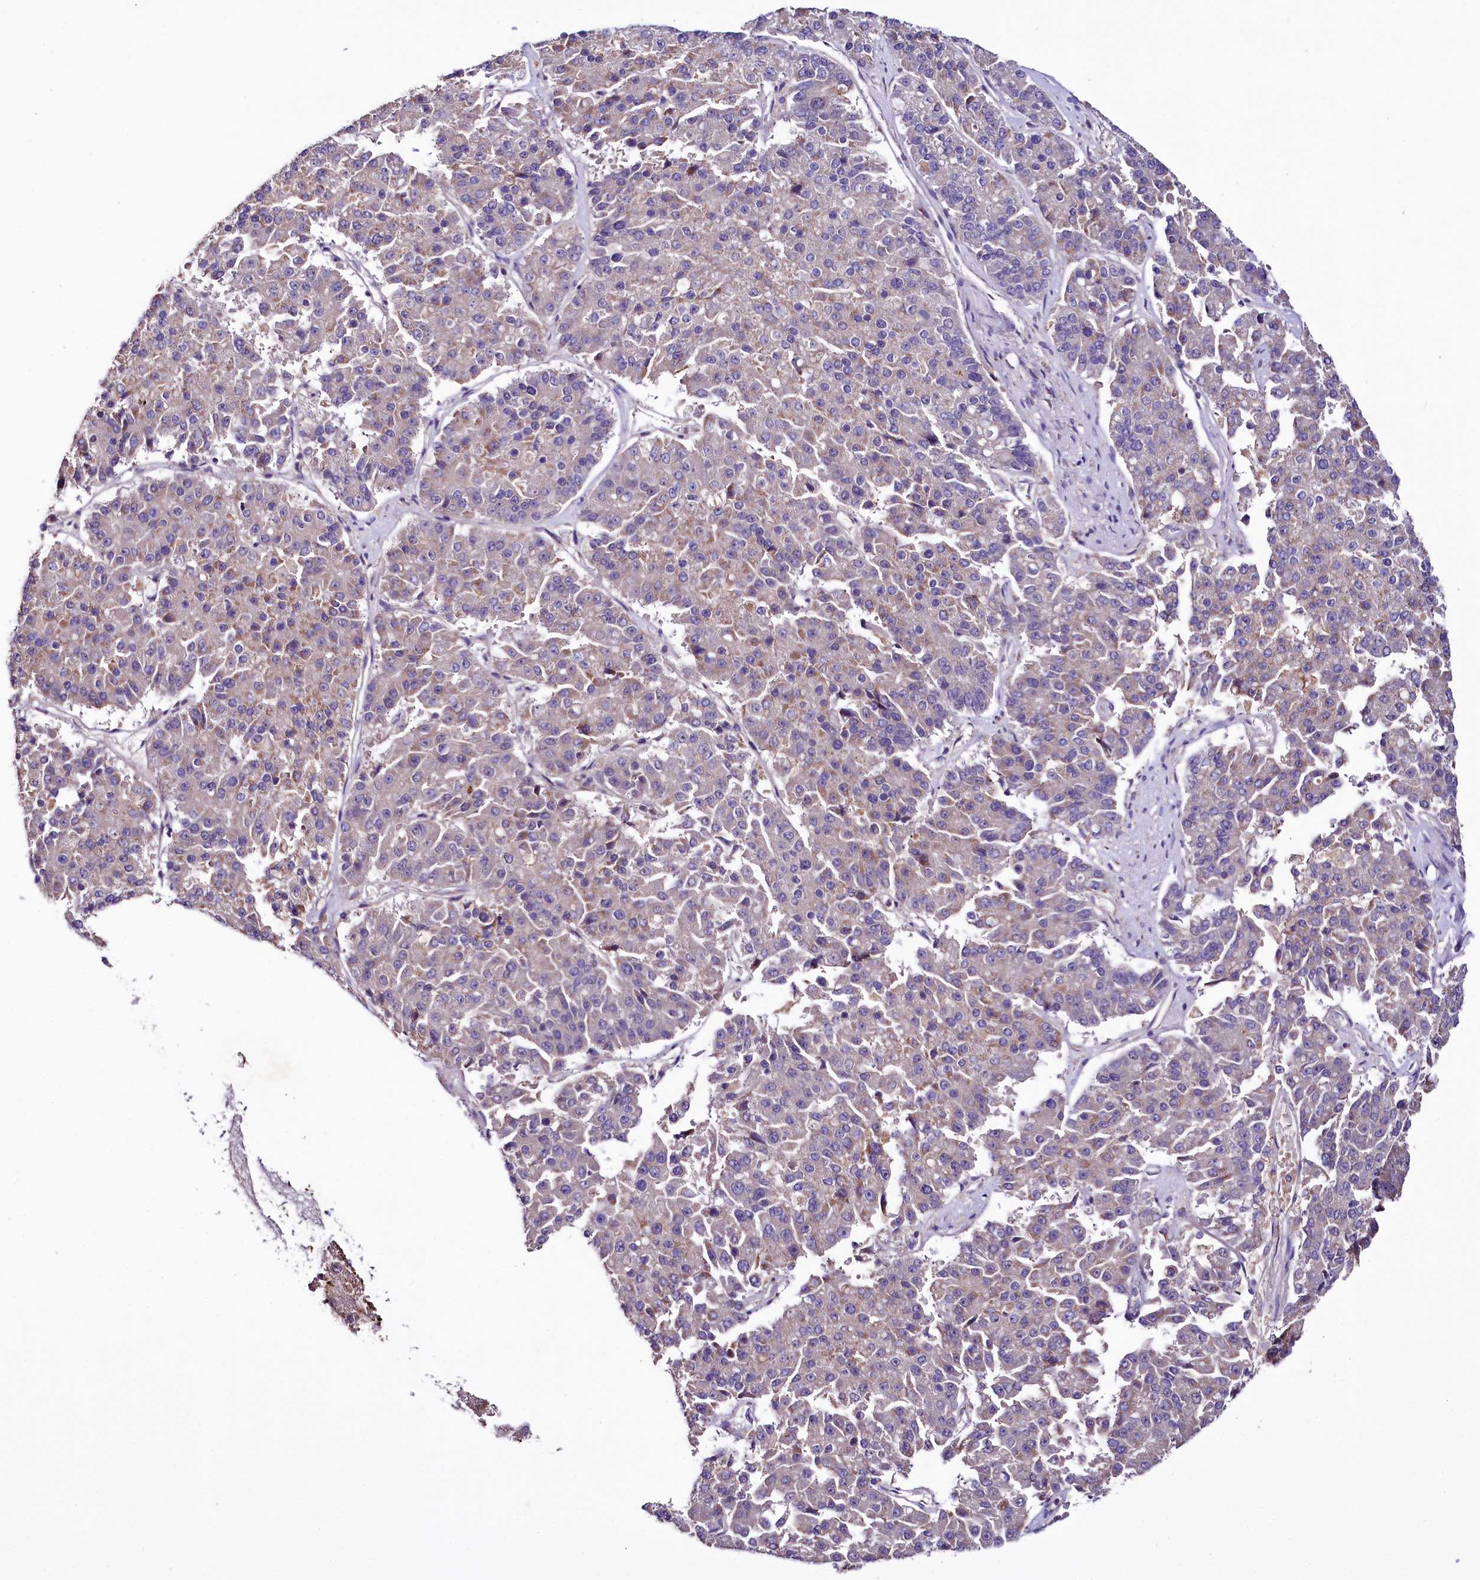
{"staining": {"intensity": "negative", "quantity": "none", "location": "none"}, "tissue": "pancreatic cancer", "cell_type": "Tumor cells", "image_type": "cancer", "snomed": [{"axis": "morphology", "description": "Adenocarcinoma, NOS"}, {"axis": "topography", "description": "Pancreas"}], "caption": "High magnification brightfield microscopy of pancreatic adenocarcinoma stained with DAB (3,3'-diaminobenzidine) (brown) and counterstained with hematoxylin (blue): tumor cells show no significant staining. The staining was performed using DAB to visualize the protein expression in brown, while the nuclei were stained in blue with hematoxylin (Magnification: 20x).", "gene": "ZNF45", "patient": {"sex": "male", "age": 50}}